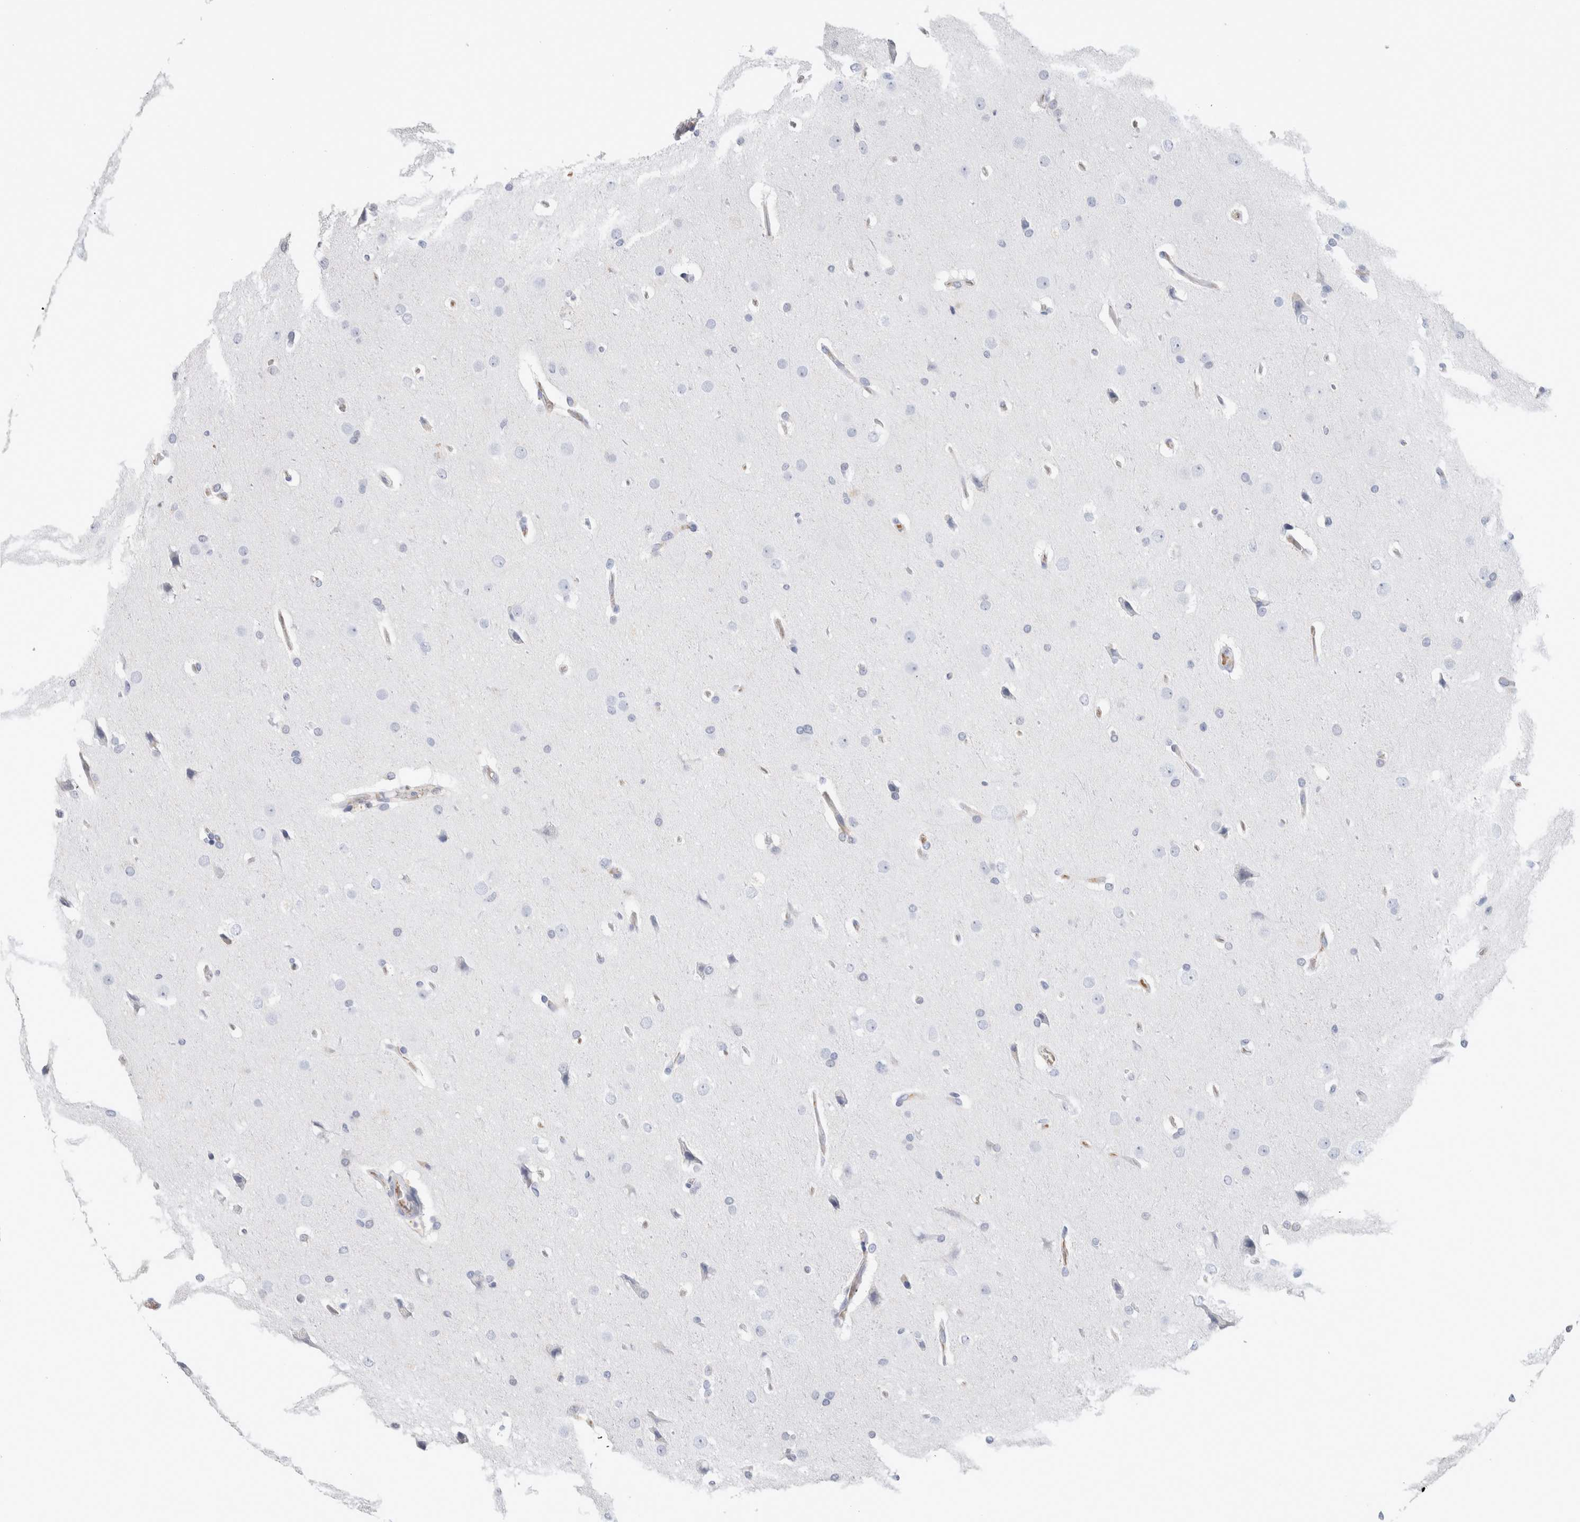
{"staining": {"intensity": "negative", "quantity": "none", "location": "none"}, "tissue": "glioma", "cell_type": "Tumor cells", "image_type": "cancer", "snomed": [{"axis": "morphology", "description": "Glioma, malignant, Low grade"}, {"axis": "topography", "description": "Brain"}], "caption": "Tumor cells show no significant expression in glioma.", "gene": "CA1", "patient": {"sex": "female", "age": 37}}